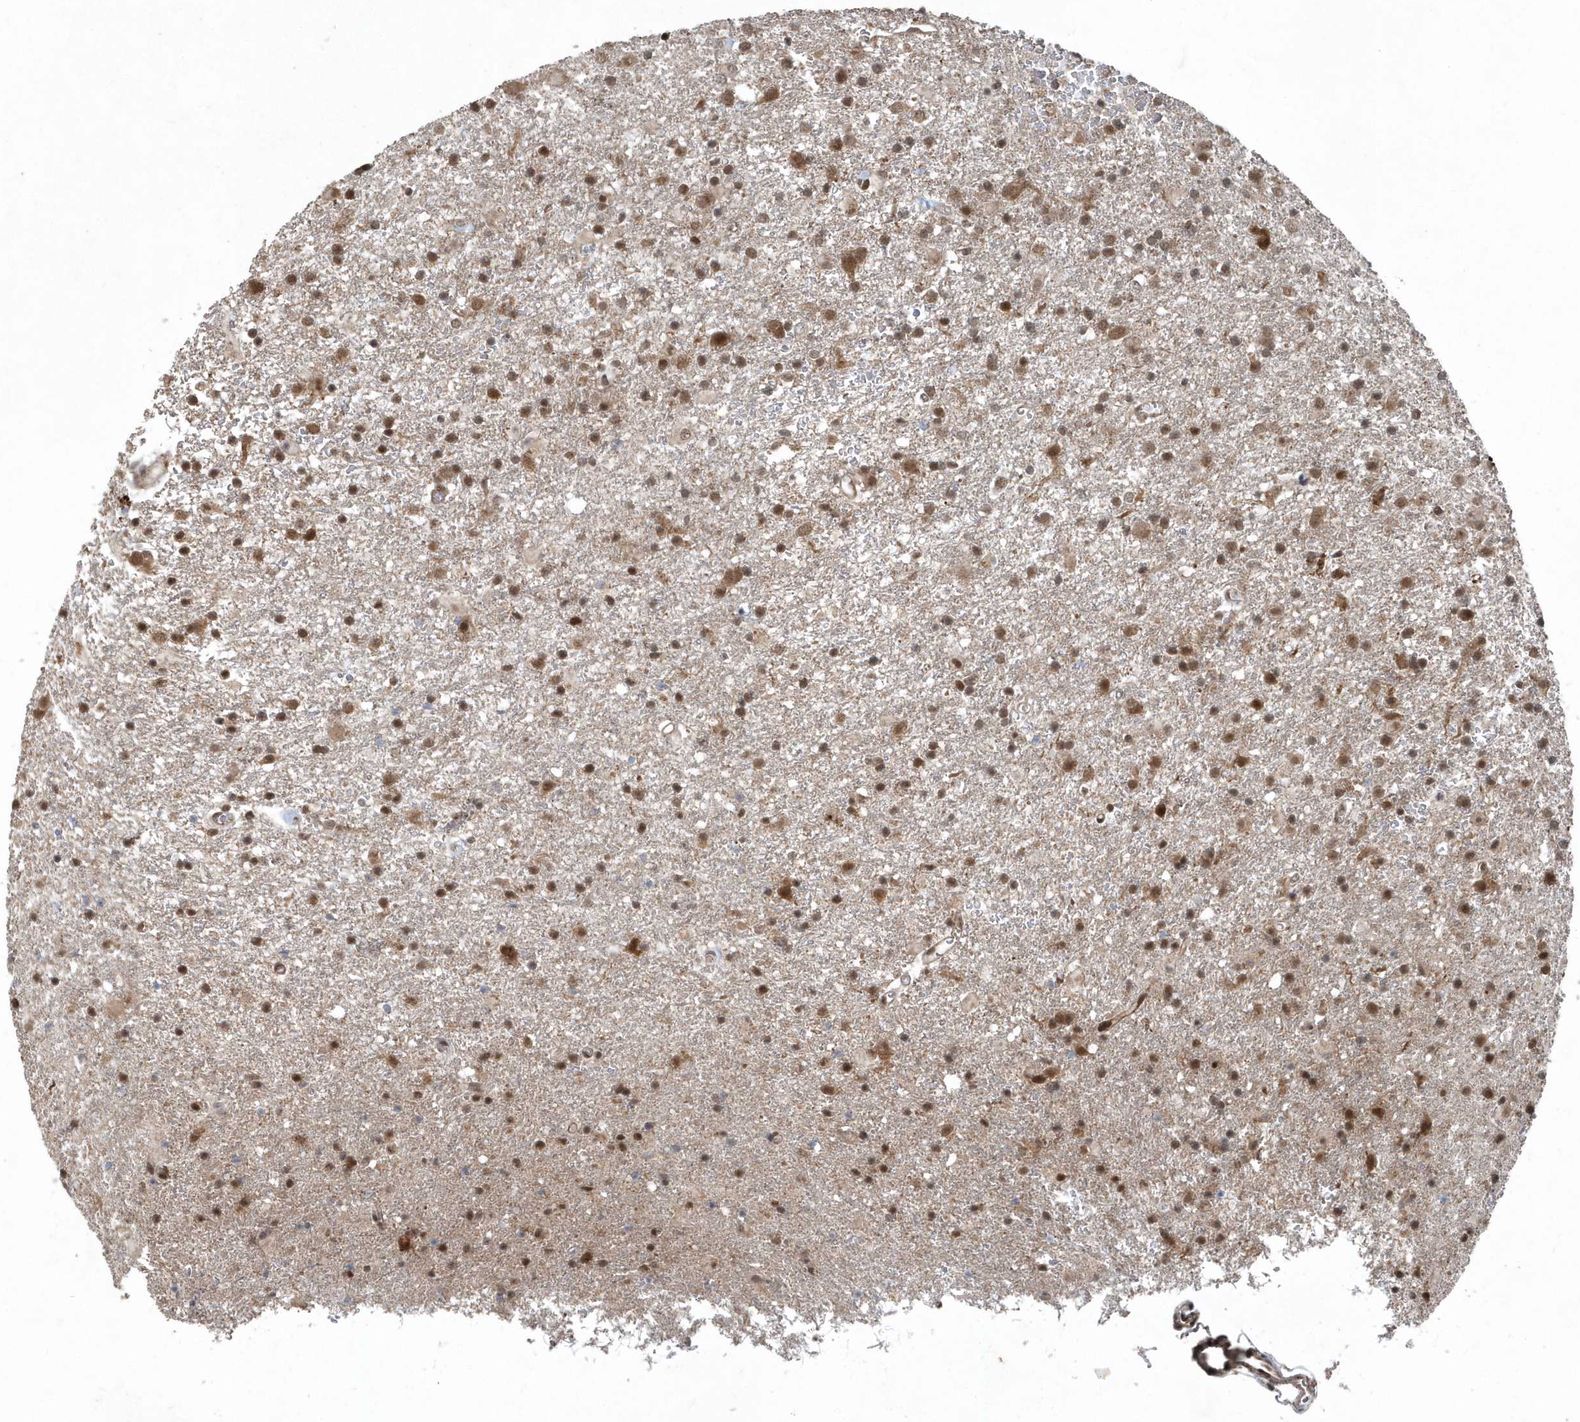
{"staining": {"intensity": "moderate", "quantity": ">75%", "location": "cytoplasmic/membranous,nuclear"}, "tissue": "glioma", "cell_type": "Tumor cells", "image_type": "cancer", "snomed": [{"axis": "morphology", "description": "Glioma, malignant, Low grade"}, {"axis": "topography", "description": "Brain"}], "caption": "Glioma stained with DAB (3,3'-diaminobenzidine) immunohistochemistry (IHC) shows medium levels of moderate cytoplasmic/membranous and nuclear staining in approximately >75% of tumor cells.", "gene": "QTRT2", "patient": {"sex": "male", "age": 65}}